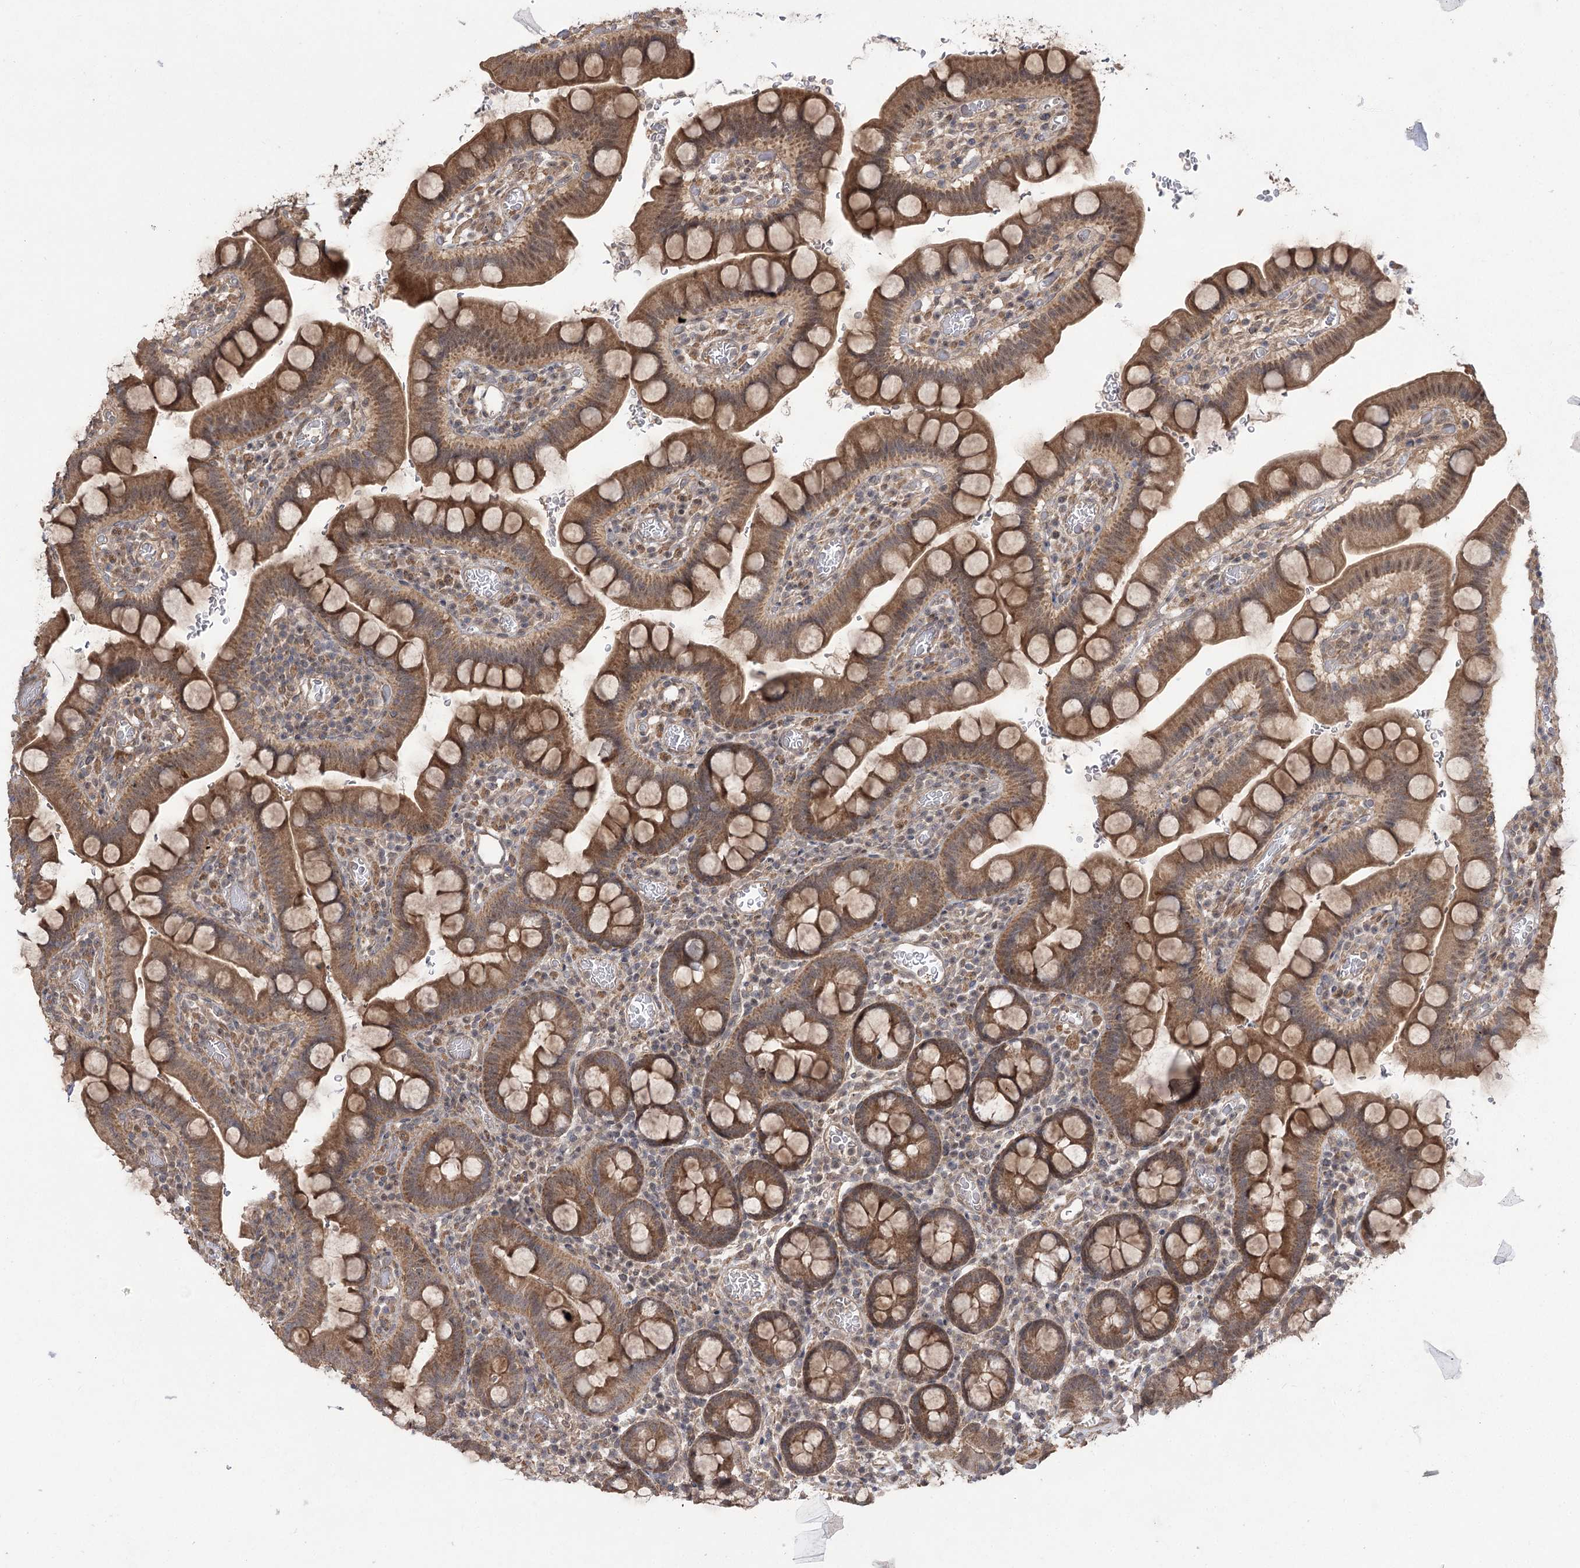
{"staining": {"intensity": "moderate", "quantity": ">75%", "location": "cytoplasmic/membranous"}, "tissue": "small intestine", "cell_type": "Glandular cells", "image_type": "normal", "snomed": [{"axis": "morphology", "description": "Normal tissue, NOS"}, {"axis": "topography", "description": "Stomach, upper"}, {"axis": "topography", "description": "Stomach, lower"}, {"axis": "topography", "description": "Small intestine"}], "caption": "A photomicrograph of human small intestine stained for a protein exhibits moderate cytoplasmic/membranous brown staining in glandular cells.", "gene": "TENM2", "patient": {"sex": "male", "age": 68}}